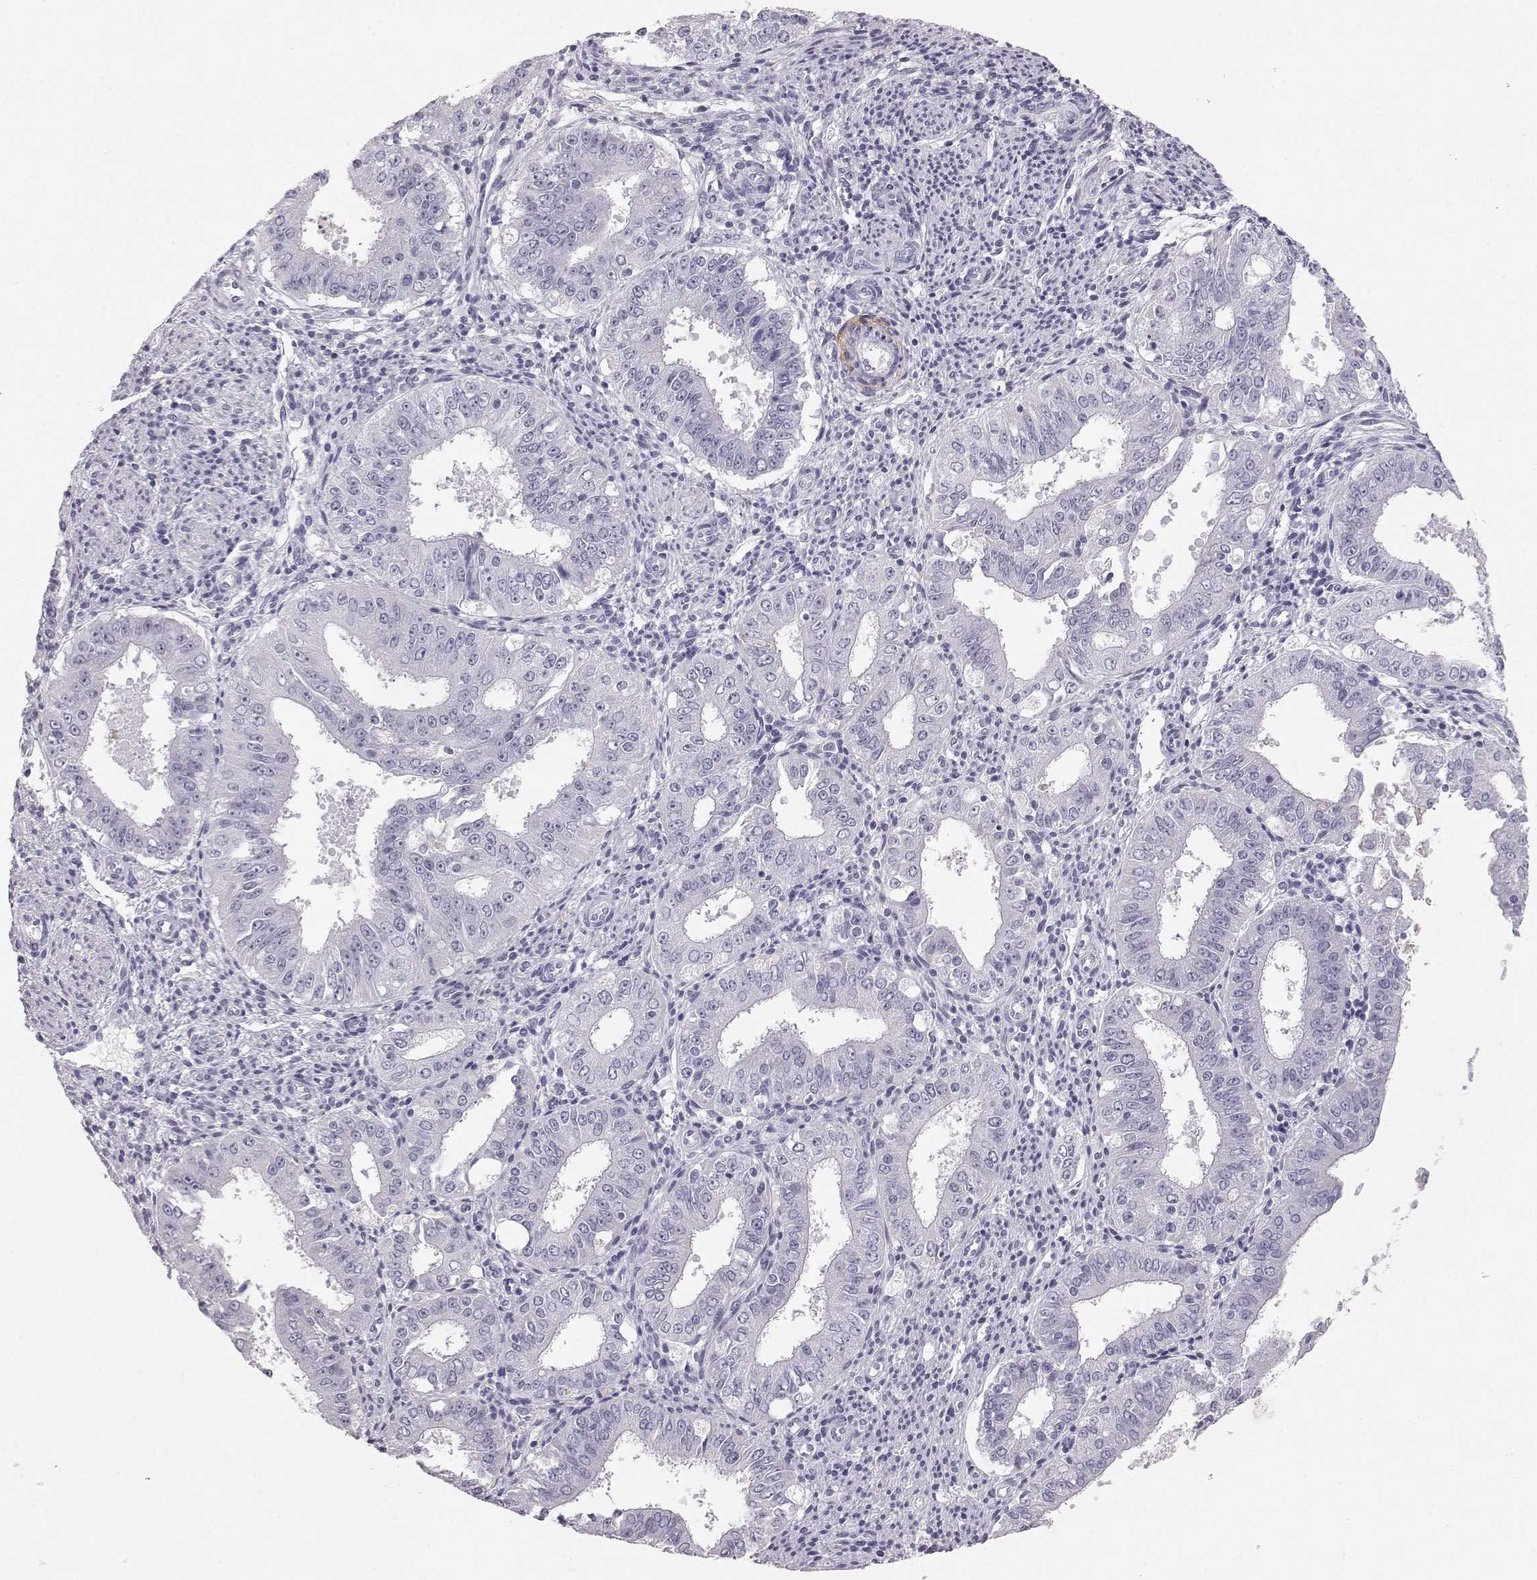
{"staining": {"intensity": "negative", "quantity": "none", "location": "none"}, "tissue": "ovarian cancer", "cell_type": "Tumor cells", "image_type": "cancer", "snomed": [{"axis": "morphology", "description": "Carcinoma, endometroid"}, {"axis": "topography", "description": "Ovary"}], "caption": "Endometroid carcinoma (ovarian) was stained to show a protein in brown. There is no significant staining in tumor cells. The staining was performed using DAB (3,3'-diaminobenzidine) to visualize the protein expression in brown, while the nuclei were stained in blue with hematoxylin (Magnification: 20x).", "gene": "KRTAP16-1", "patient": {"sex": "female", "age": 42}}